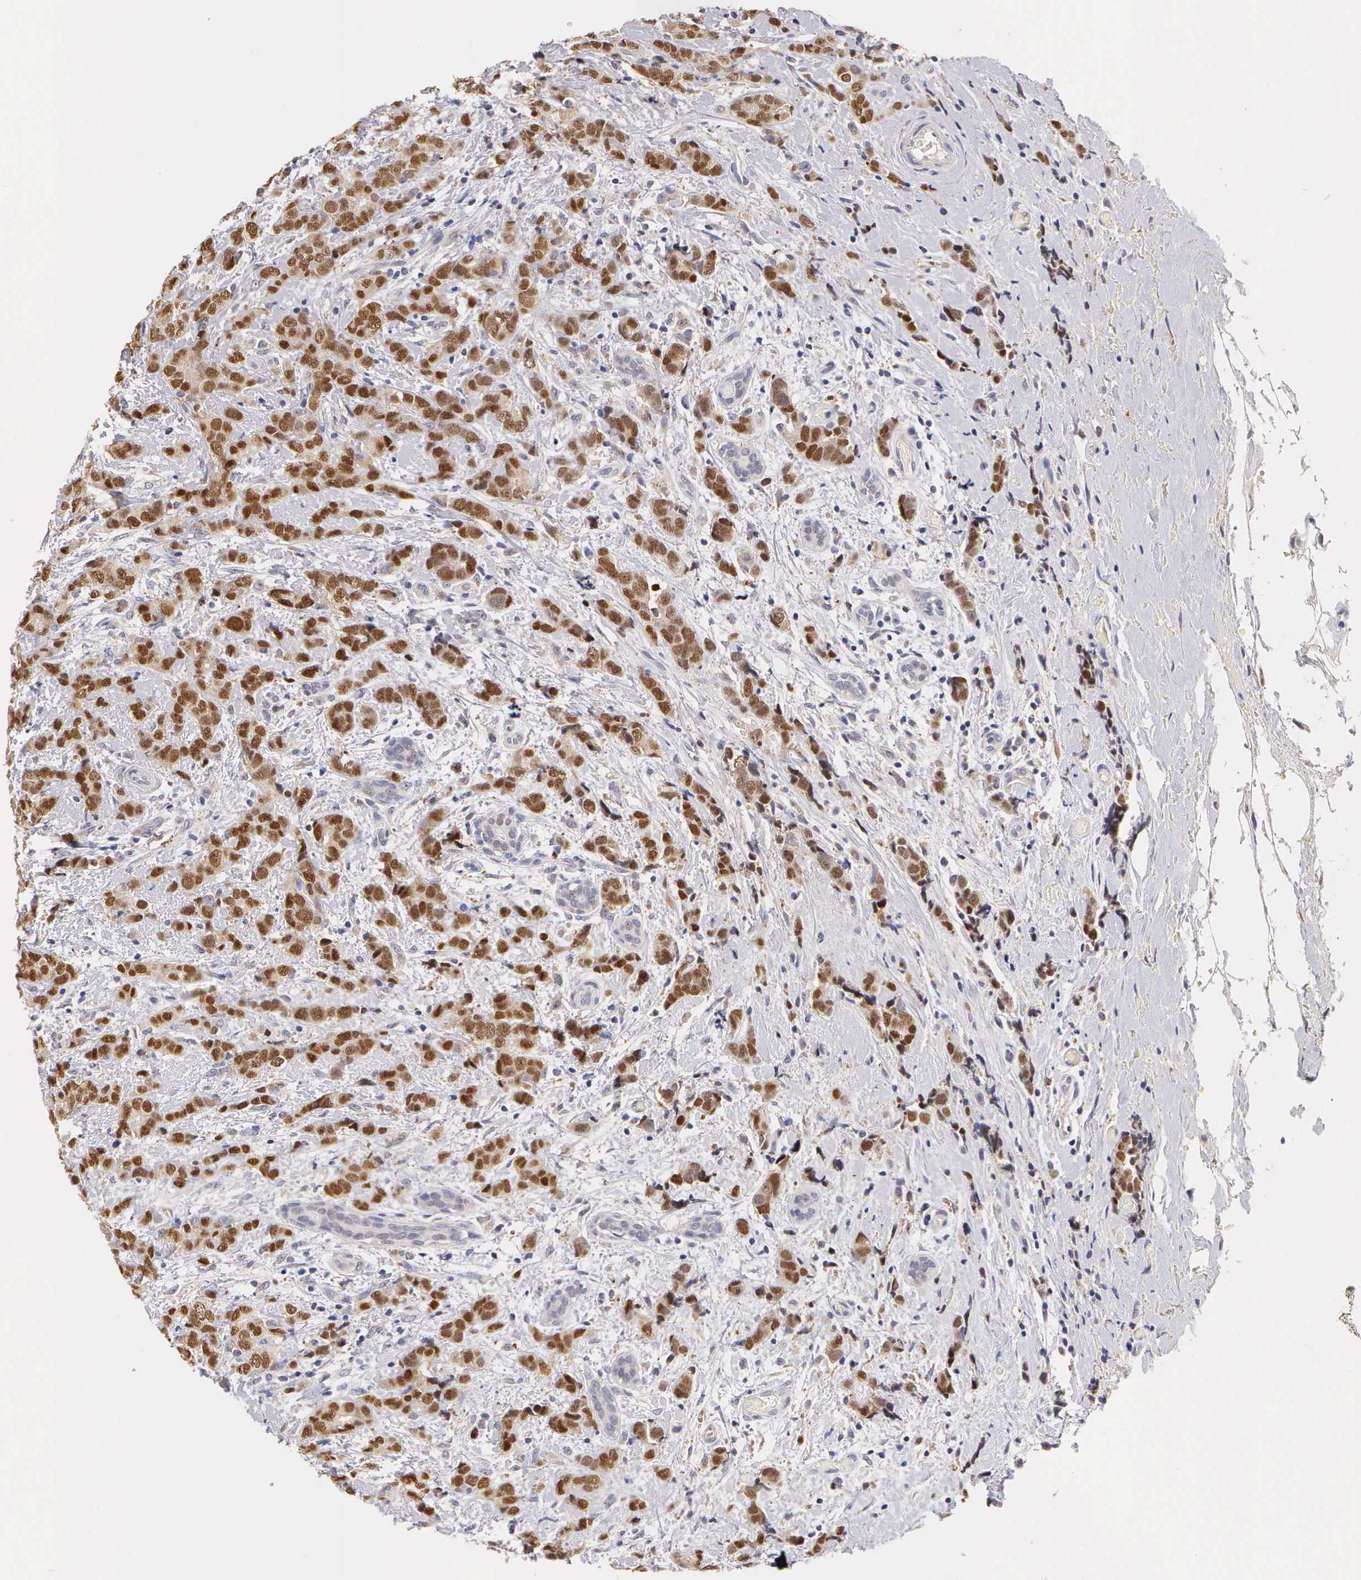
{"staining": {"intensity": "strong", "quantity": ">75%", "location": "nuclear"}, "tissue": "breast cancer", "cell_type": "Tumor cells", "image_type": "cancer", "snomed": [{"axis": "morphology", "description": "Duct carcinoma"}, {"axis": "topography", "description": "Breast"}], "caption": "Strong nuclear protein expression is appreciated in about >75% of tumor cells in invasive ductal carcinoma (breast).", "gene": "ESR1", "patient": {"sex": "female", "age": 53}}